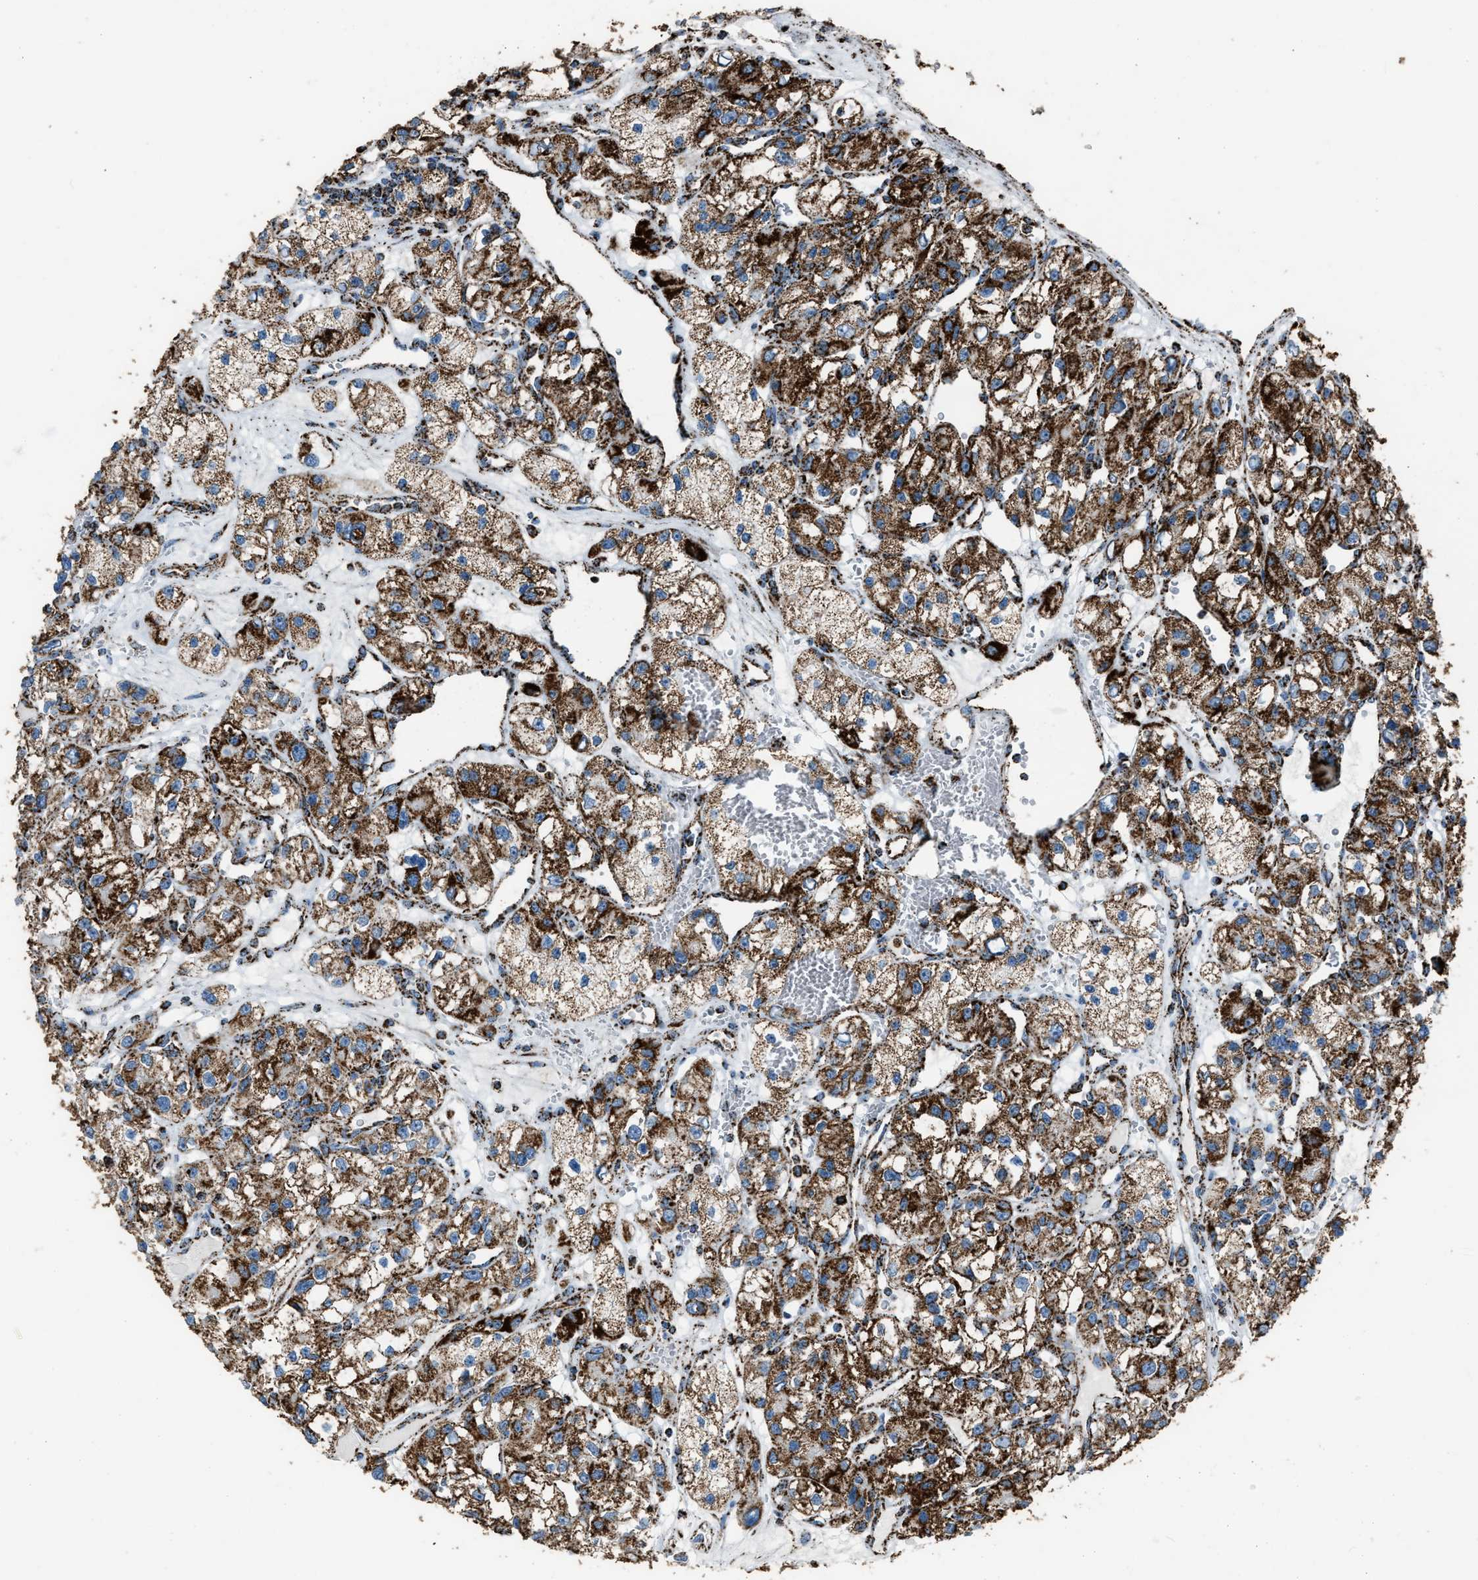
{"staining": {"intensity": "strong", "quantity": ">75%", "location": "cytoplasmic/membranous"}, "tissue": "renal cancer", "cell_type": "Tumor cells", "image_type": "cancer", "snomed": [{"axis": "morphology", "description": "Adenocarcinoma, NOS"}, {"axis": "topography", "description": "Kidney"}], "caption": "Protein analysis of renal cancer (adenocarcinoma) tissue shows strong cytoplasmic/membranous staining in approximately >75% of tumor cells.", "gene": "MDH2", "patient": {"sex": "female", "age": 57}}